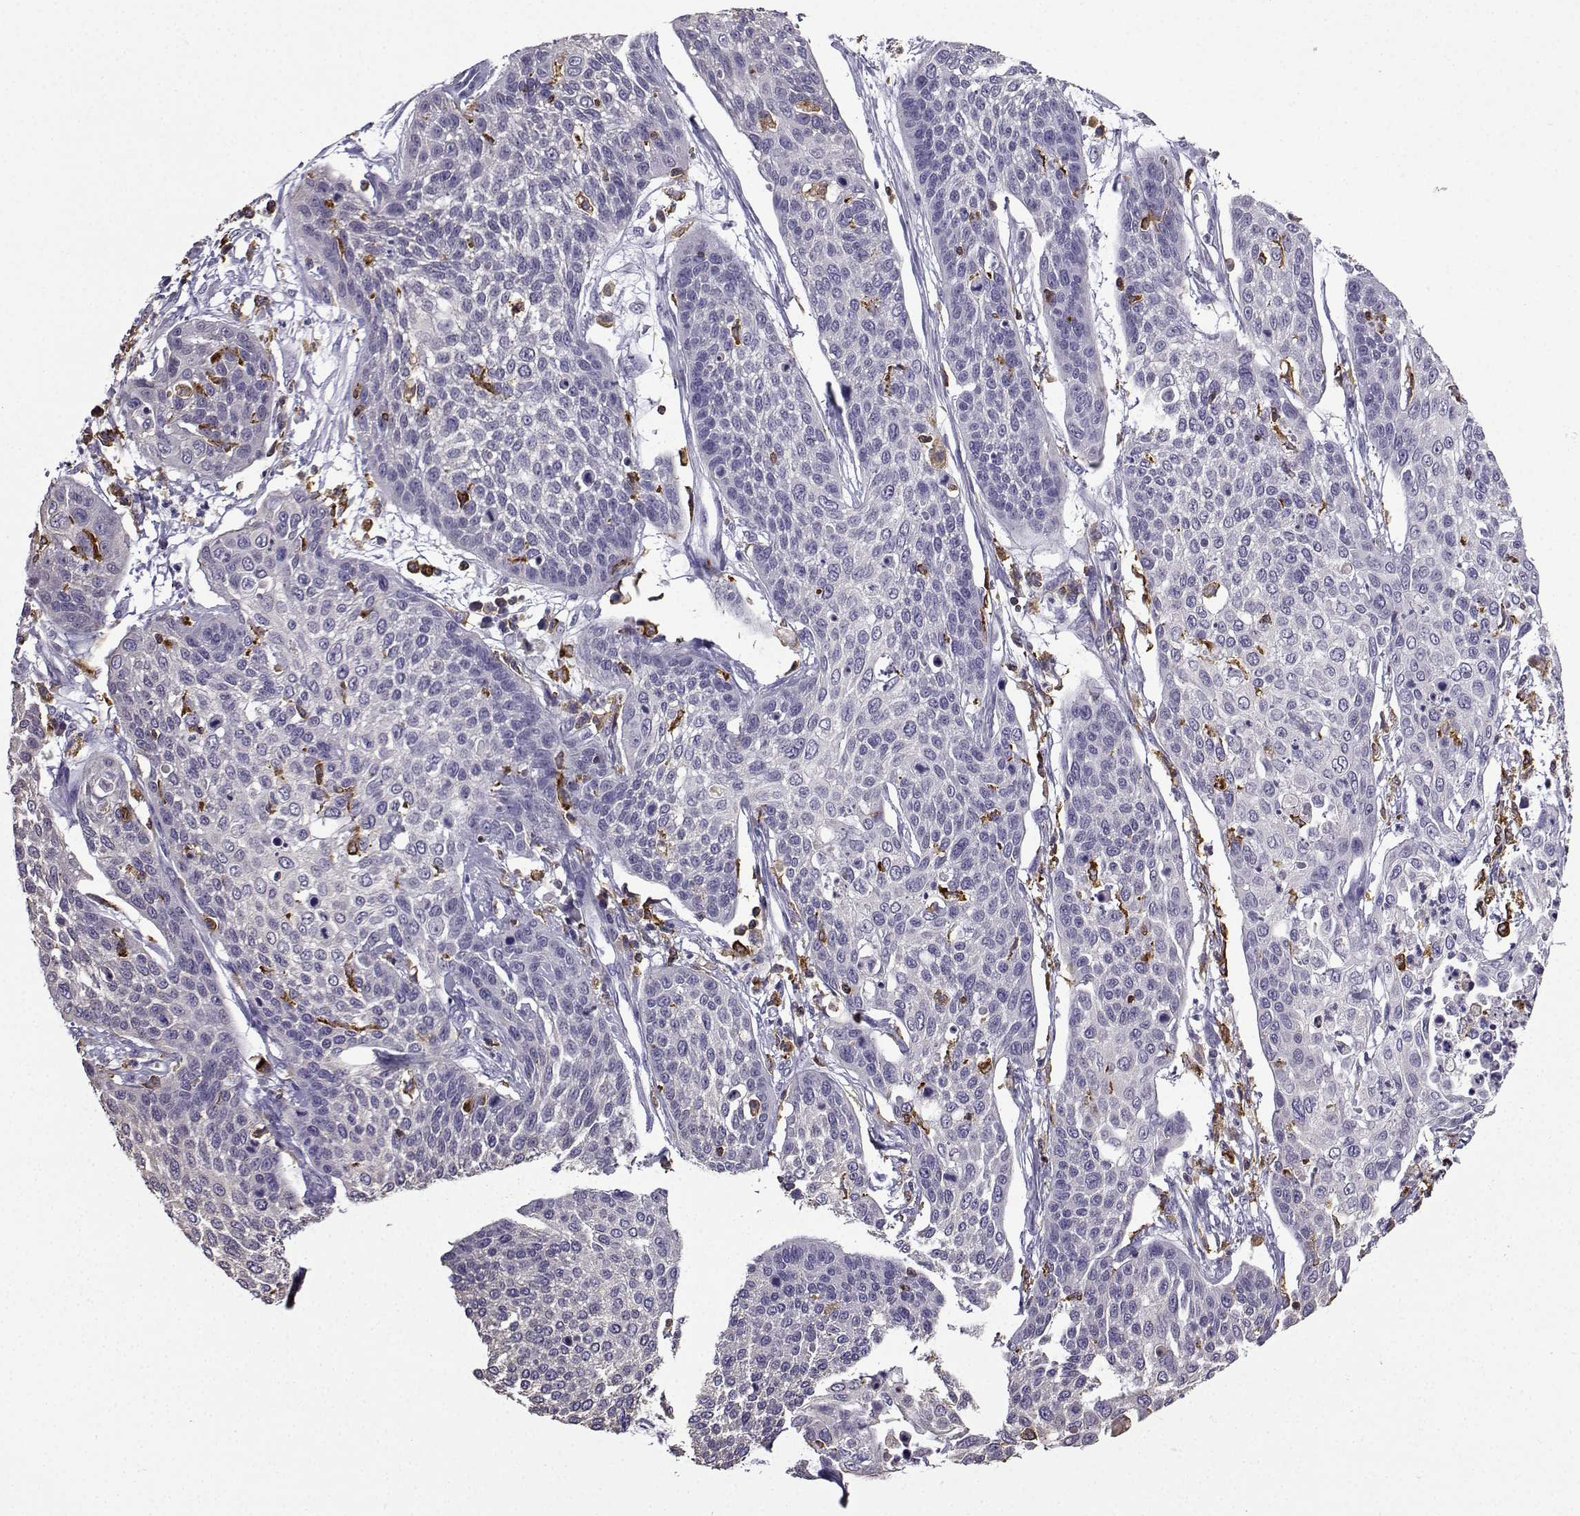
{"staining": {"intensity": "negative", "quantity": "none", "location": "none"}, "tissue": "cervical cancer", "cell_type": "Tumor cells", "image_type": "cancer", "snomed": [{"axis": "morphology", "description": "Squamous cell carcinoma, NOS"}, {"axis": "topography", "description": "Cervix"}], "caption": "Human cervical cancer (squamous cell carcinoma) stained for a protein using immunohistochemistry (IHC) displays no staining in tumor cells.", "gene": "DOCK10", "patient": {"sex": "female", "age": 34}}